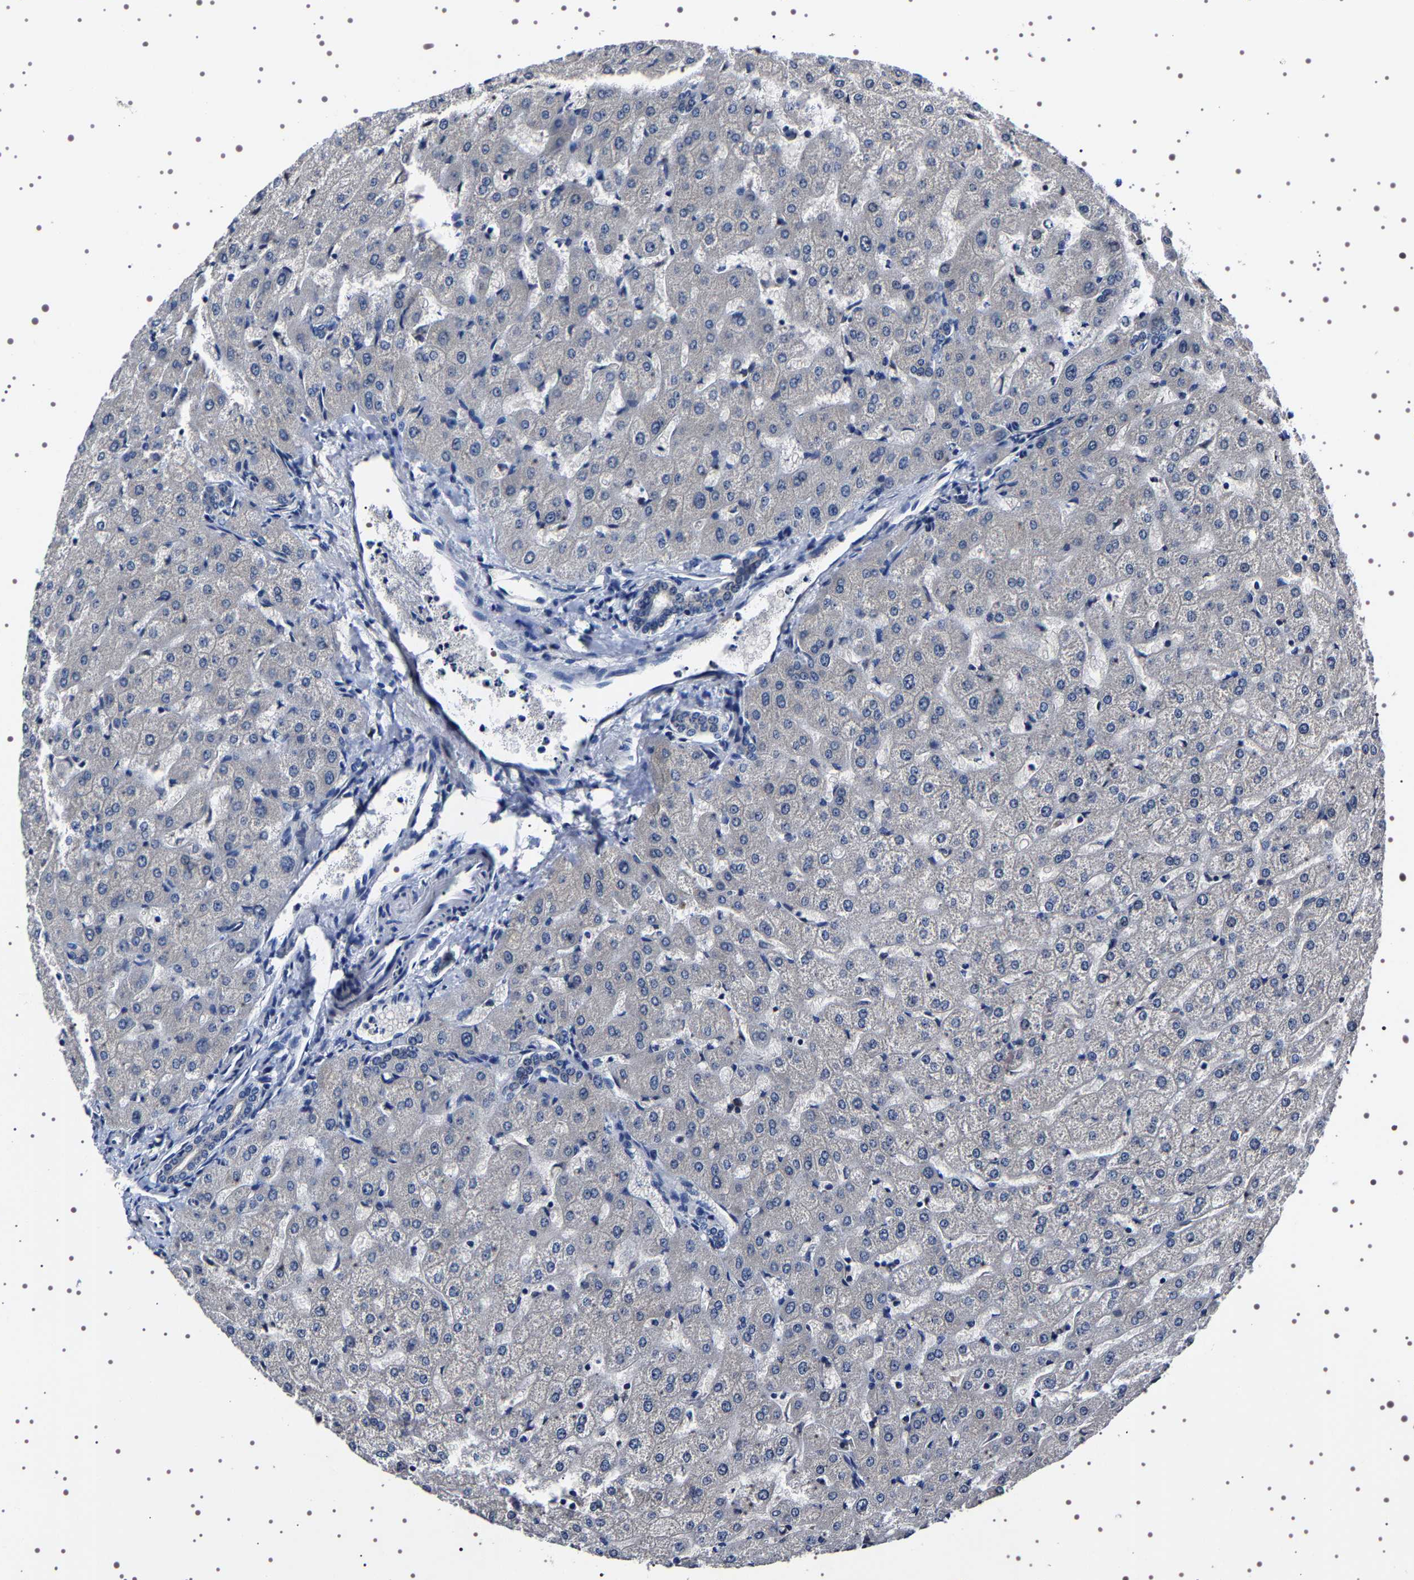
{"staining": {"intensity": "negative", "quantity": "none", "location": "none"}, "tissue": "liver", "cell_type": "Cholangiocytes", "image_type": "normal", "snomed": [{"axis": "morphology", "description": "Normal tissue, NOS"}, {"axis": "morphology", "description": "Fibrosis, NOS"}, {"axis": "topography", "description": "Liver"}], "caption": "An image of liver stained for a protein demonstrates no brown staining in cholangiocytes. The staining was performed using DAB (3,3'-diaminobenzidine) to visualize the protein expression in brown, while the nuclei were stained in blue with hematoxylin (Magnification: 20x).", "gene": "TARBP1", "patient": {"sex": "female", "age": 29}}